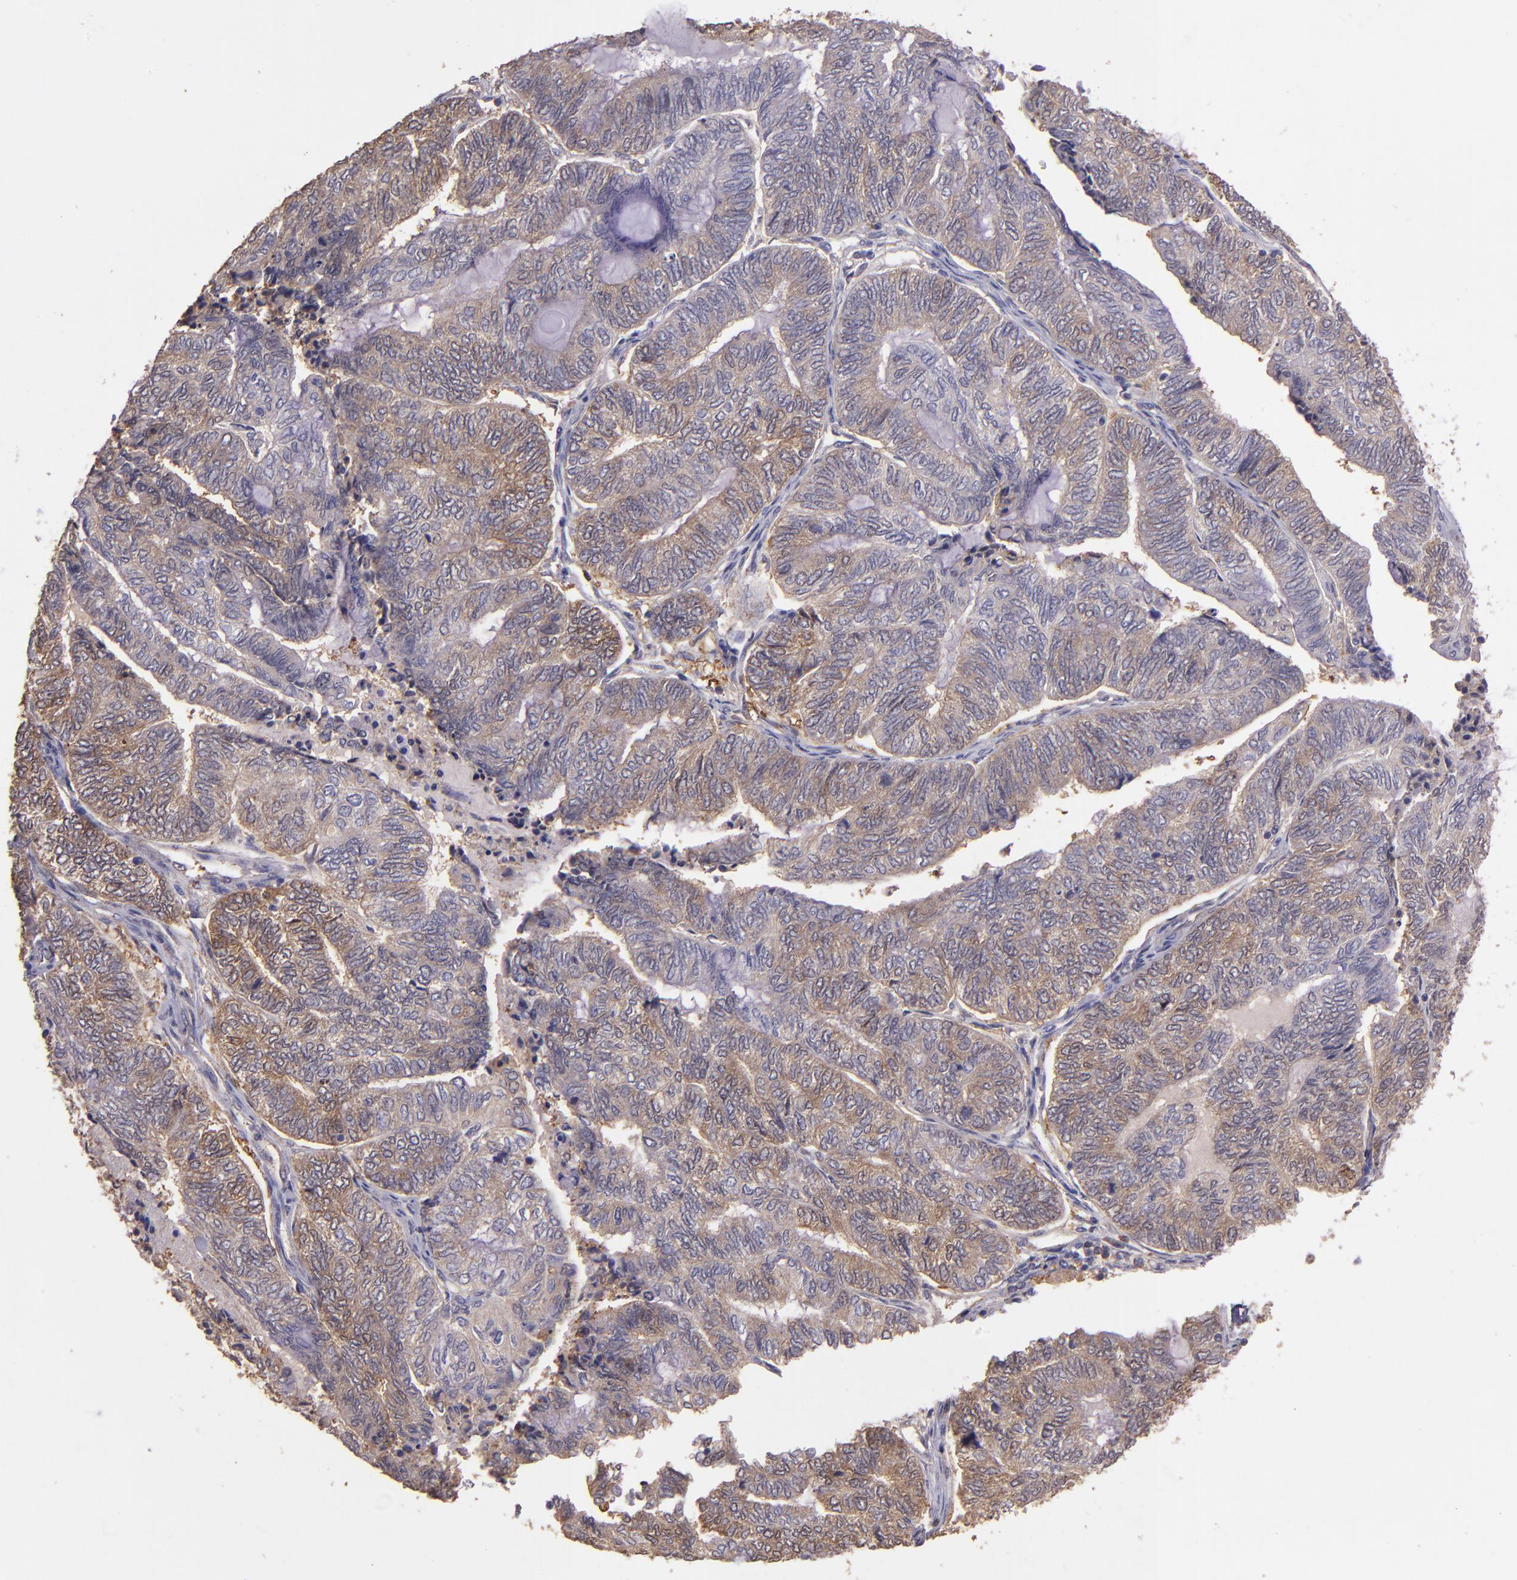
{"staining": {"intensity": "moderate", "quantity": "25%-75%", "location": "cytoplasmic/membranous"}, "tissue": "endometrial cancer", "cell_type": "Tumor cells", "image_type": "cancer", "snomed": [{"axis": "morphology", "description": "Adenocarcinoma, NOS"}, {"axis": "topography", "description": "Uterus"}, {"axis": "topography", "description": "Endometrium"}], "caption": "Human endometrial adenocarcinoma stained for a protein (brown) demonstrates moderate cytoplasmic/membranous positive positivity in about 25%-75% of tumor cells.", "gene": "PAPPA", "patient": {"sex": "female", "age": 70}}